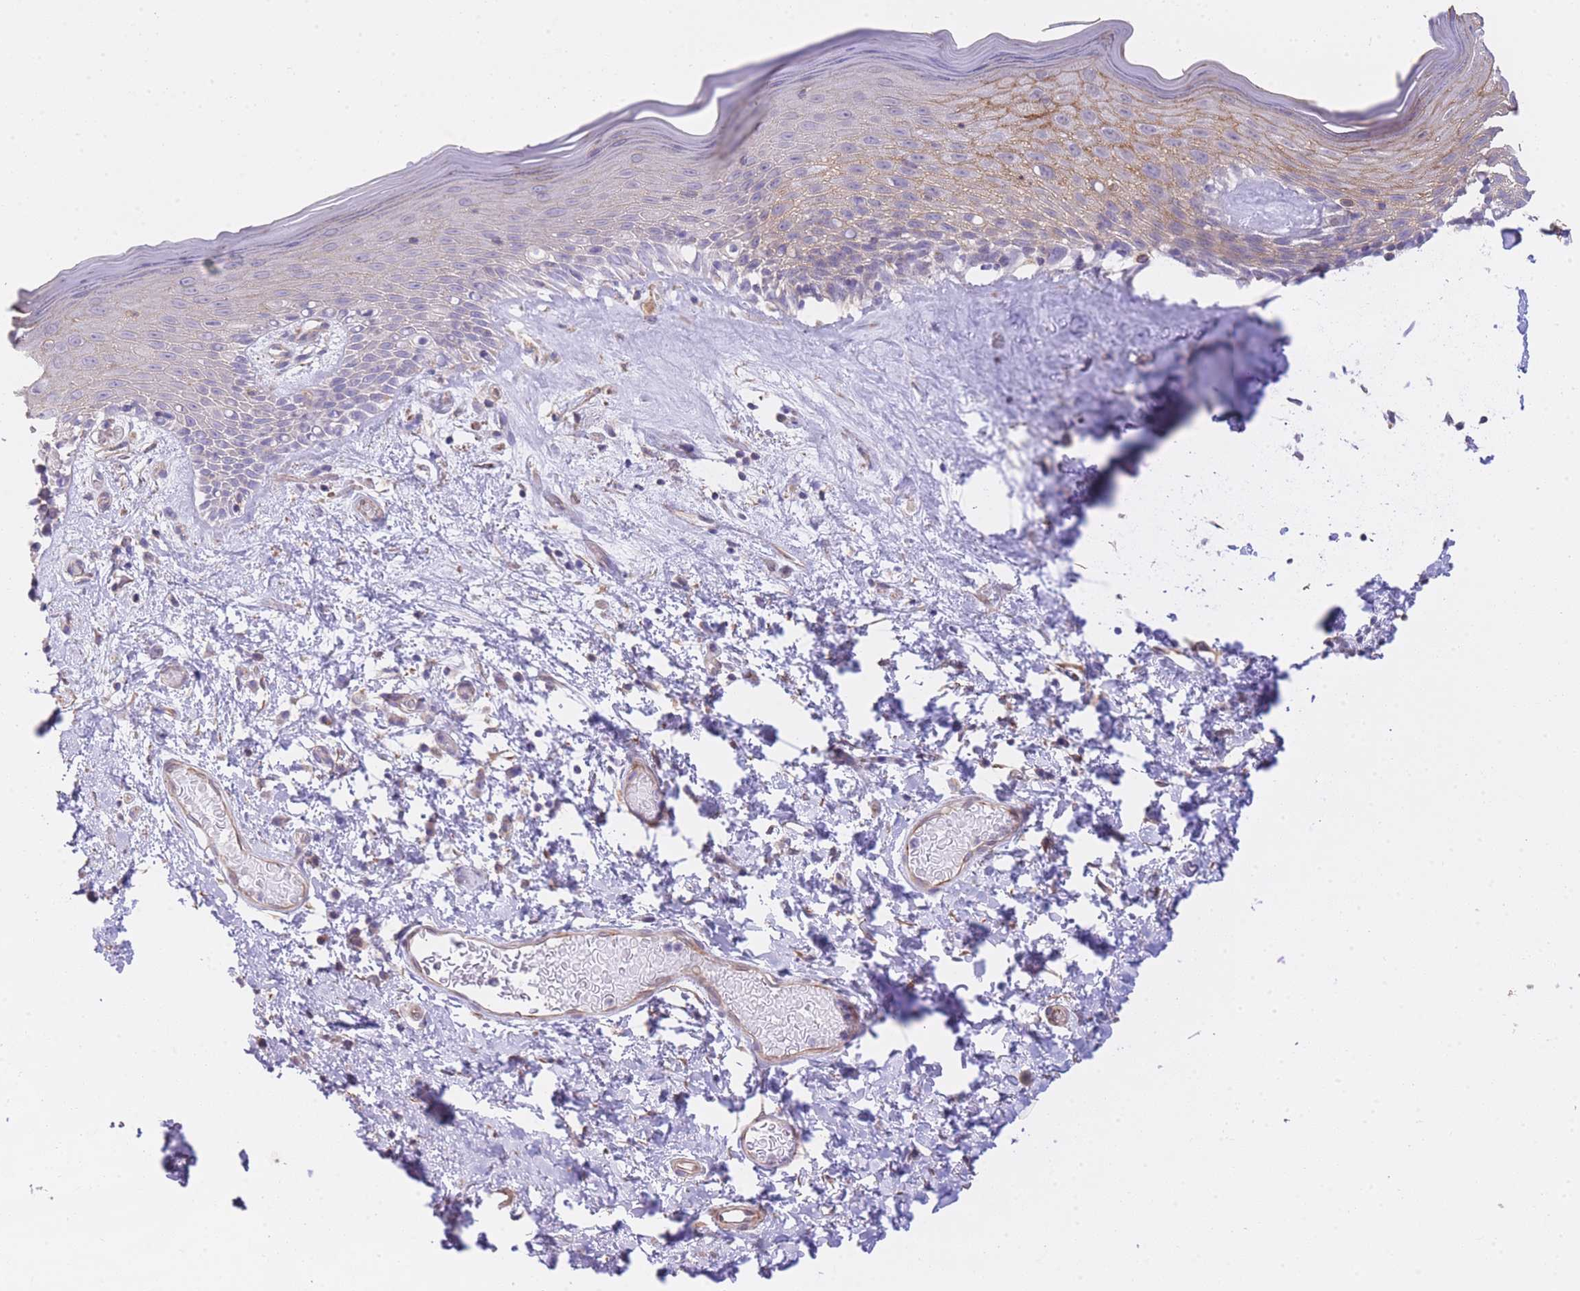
{"staining": {"intensity": "moderate", "quantity": "25%-75%", "location": "cytoplasmic/membranous"}, "tissue": "skin", "cell_type": "Epidermal cells", "image_type": "normal", "snomed": [{"axis": "morphology", "description": "Normal tissue, NOS"}, {"axis": "morphology", "description": "Inflammation, NOS"}, {"axis": "topography", "description": "Vulva"}], "caption": "This micrograph shows IHC staining of unremarkable skin, with medium moderate cytoplasmic/membranous positivity in about 25%-75% of epidermal cells.", "gene": "CTBP1", "patient": {"sex": "female", "age": 86}}